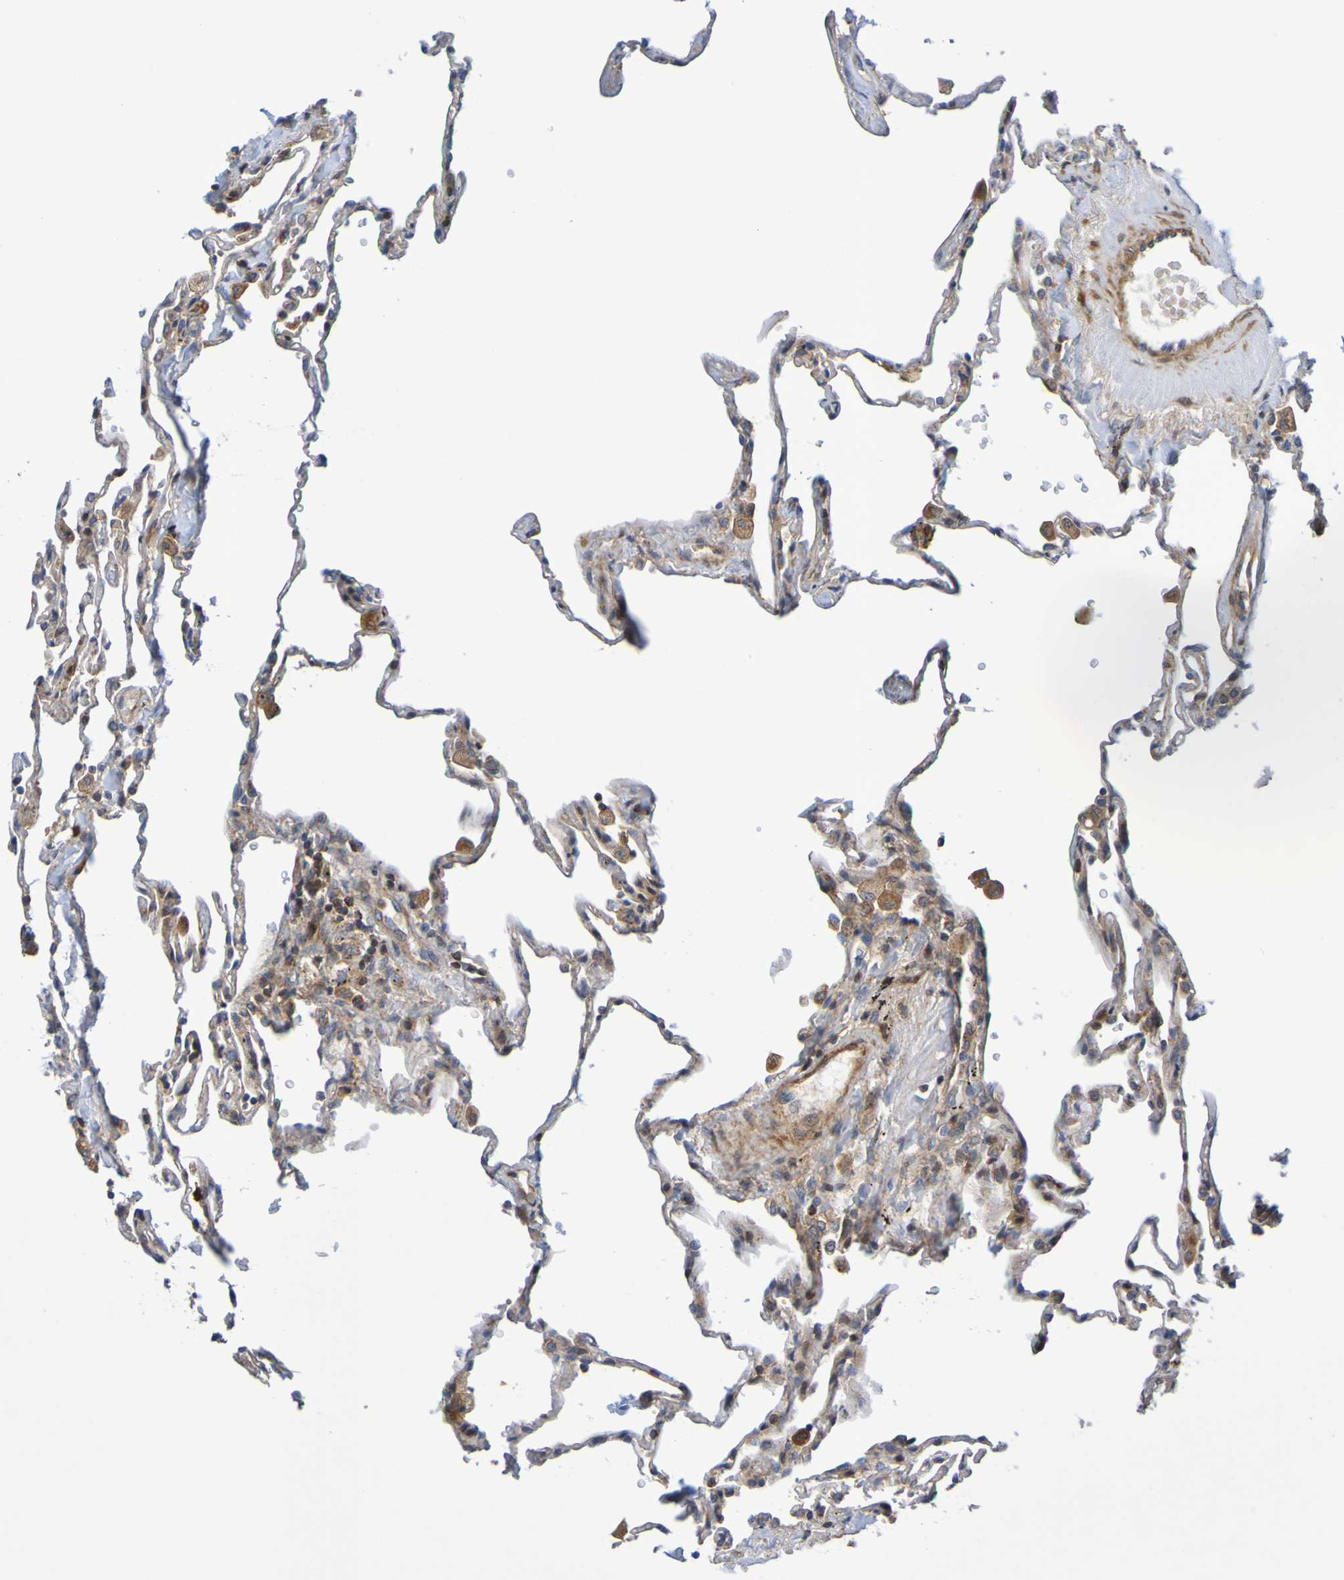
{"staining": {"intensity": "moderate", "quantity": "25%-75%", "location": "cytoplasmic/membranous"}, "tissue": "lung", "cell_type": "Alveolar cells", "image_type": "normal", "snomed": [{"axis": "morphology", "description": "Normal tissue, NOS"}, {"axis": "topography", "description": "Lung"}], "caption": "Brown immunohistochemical staining in unremarkable human lung demonstrates moderate cytoplasmic/membranous staining in approximately 25%-75% of alveolar cells.", "gene": "CCDC51", "patient": {"sex": "male", "age": 59}}